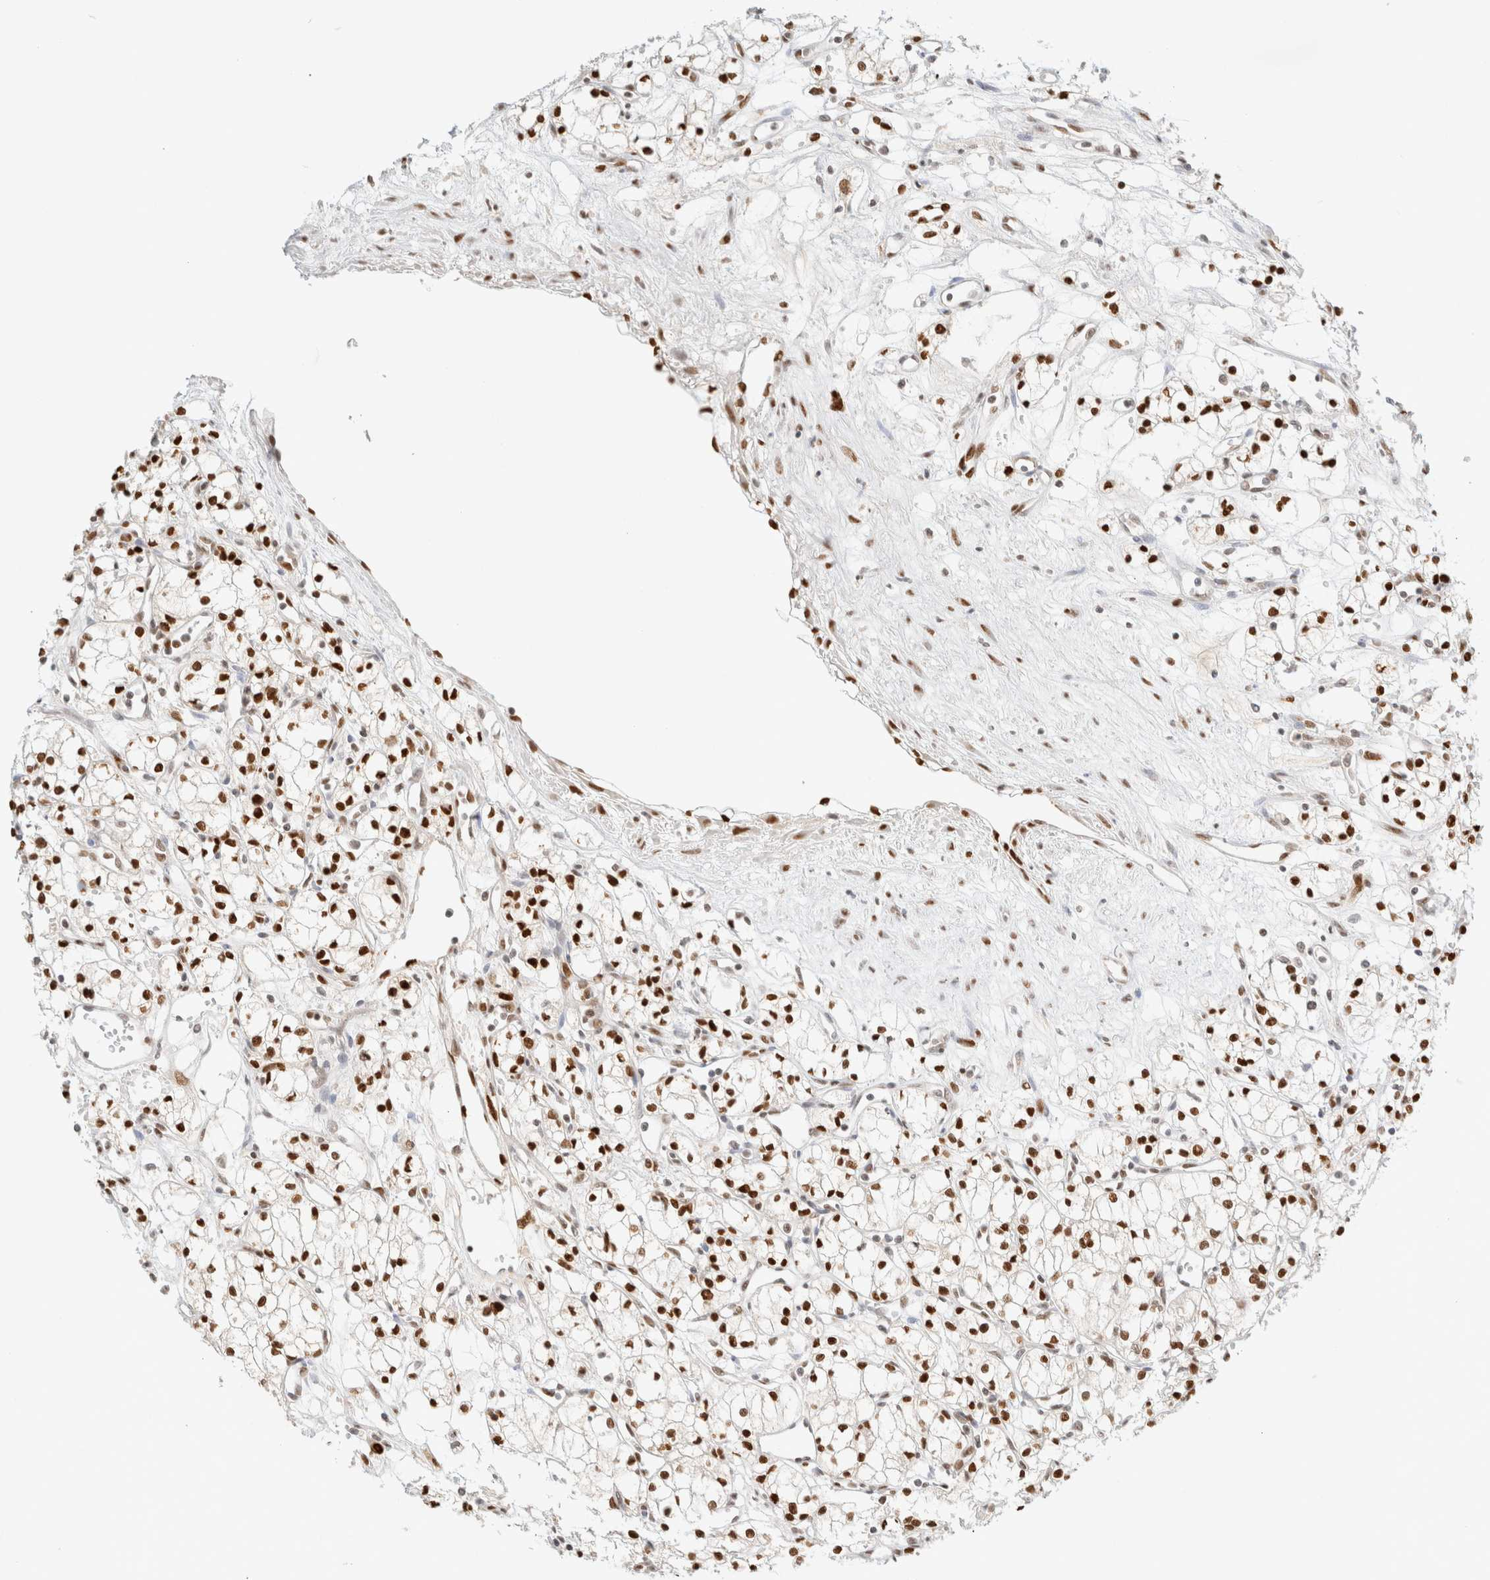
{"staining": {"intensity": "strong", "quantity": ">75%", "location": "nuclear"}, "tissue": "renal cancer", "cell_type": "Tumor cells", "image_type": "cancer", "snomed": [{"axis": "morphology", "description": "Normal tissue, NOS"}, {"axis": "morphology", "description": "Adenocarcinoma, NOS"}, {"axis": "topography", "description": "Kidney"}], "caption": "Immunohistochemical staining of human adenocarcinoma (renal) displays high levels of strong nuclear positivity in about >75% of tumor cells.", "gene": "DDB2", "patient": {"sex": "male", "age": 59}}